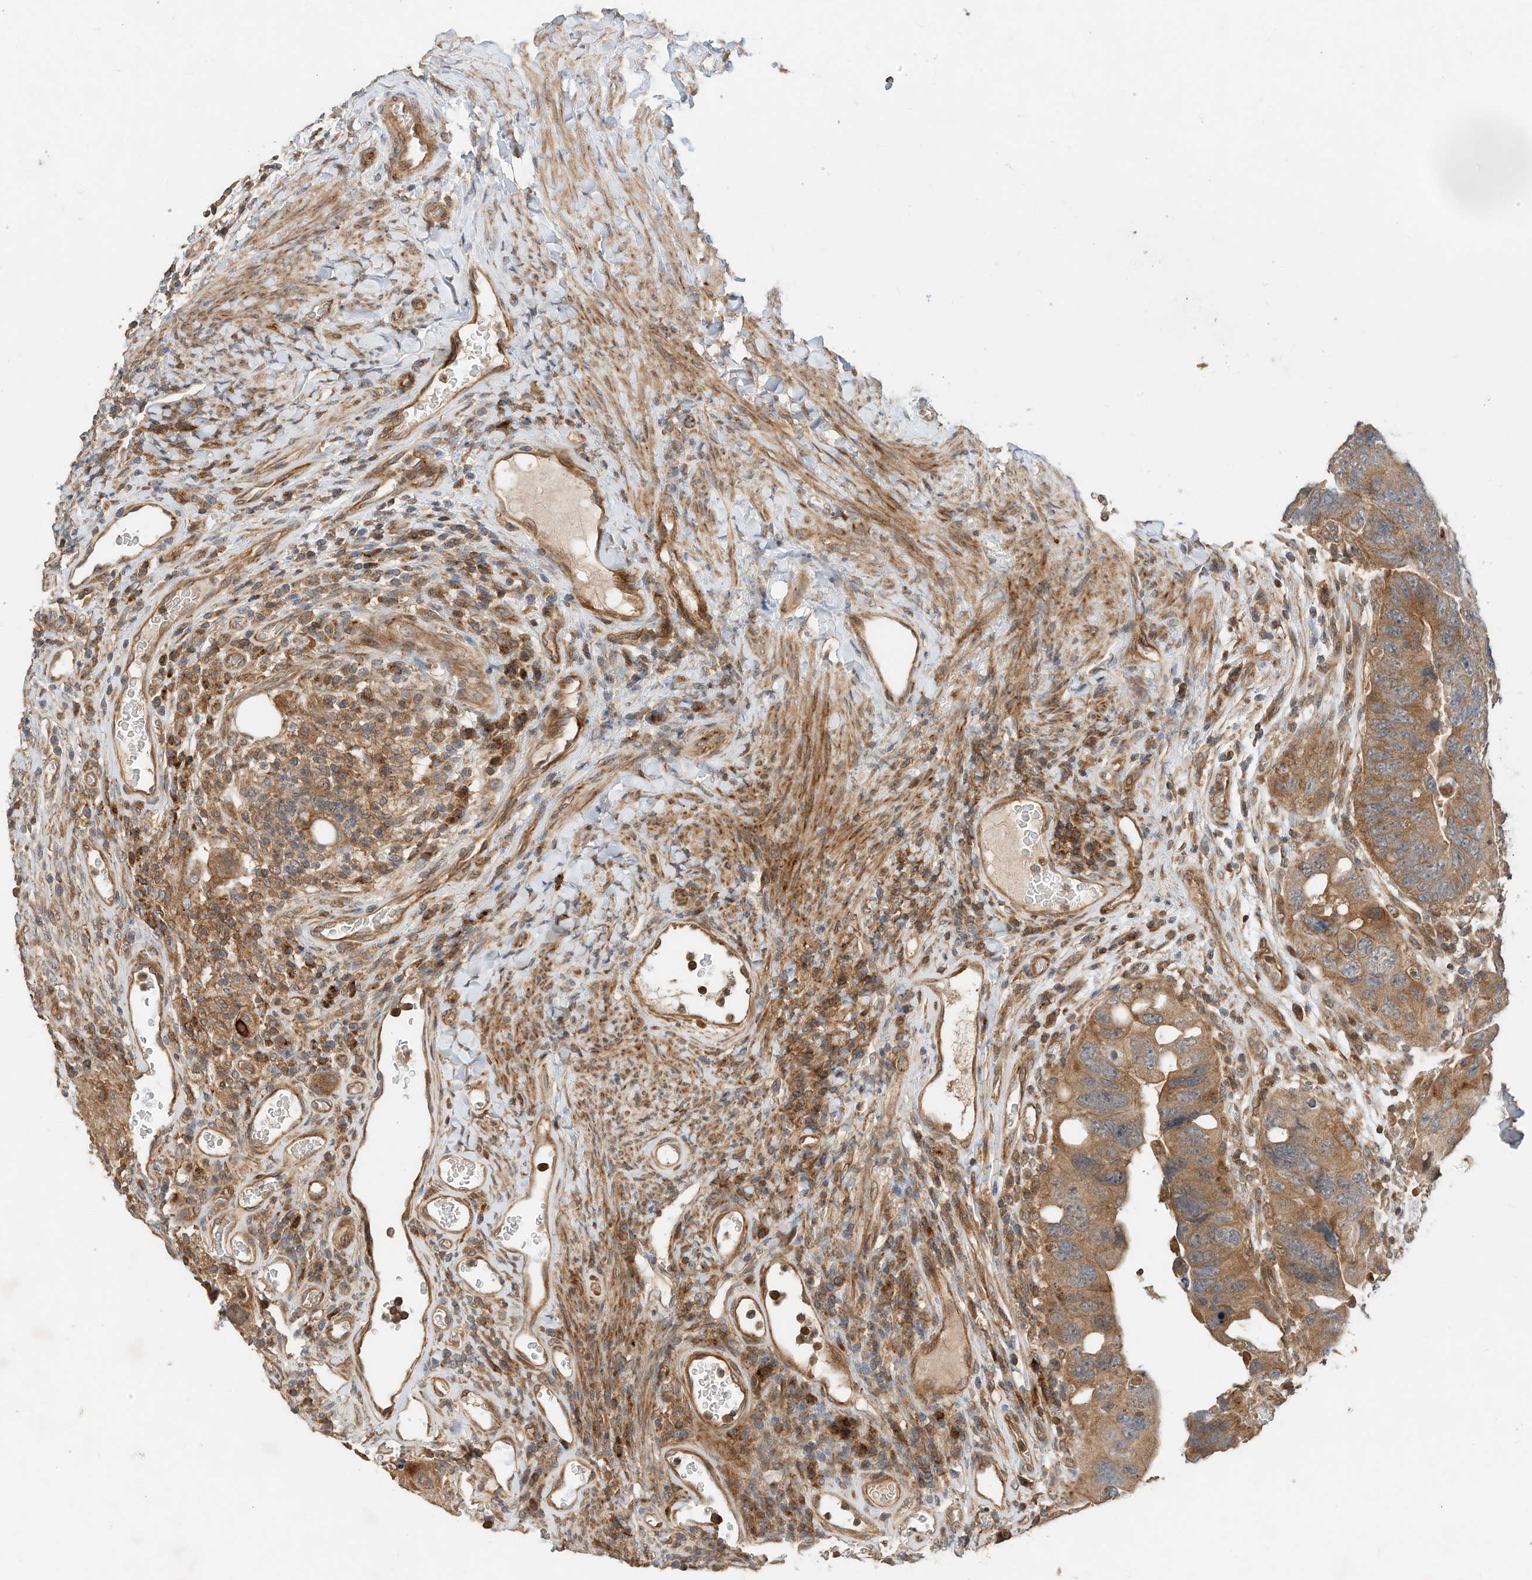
{"staining": {"intensity": "moderate", "quantity": ">75%", "location": "cytoplasmic/membranous"}, "tissue": "colorectal cancer", "cell_type": "Tumor cells", "image_type": "cancer", "snomed": [{"axis": "morphology", "description": "Adenocarcinoma, NOS"}, {"axis": "topography", "description": "Rectum"}], "caption": "High-power microscopy captured an immunohistochemistry (IHC) photomicrograph of colorectal cancer, revealing moderate cytoplasmic/membranous staining in about >75% of tumor cells. (brown staining indicates protein expression, while blue staining denotes nuclei).", "gene": "CPAMD8", "patient": {"sex": "male", "age": 59}}